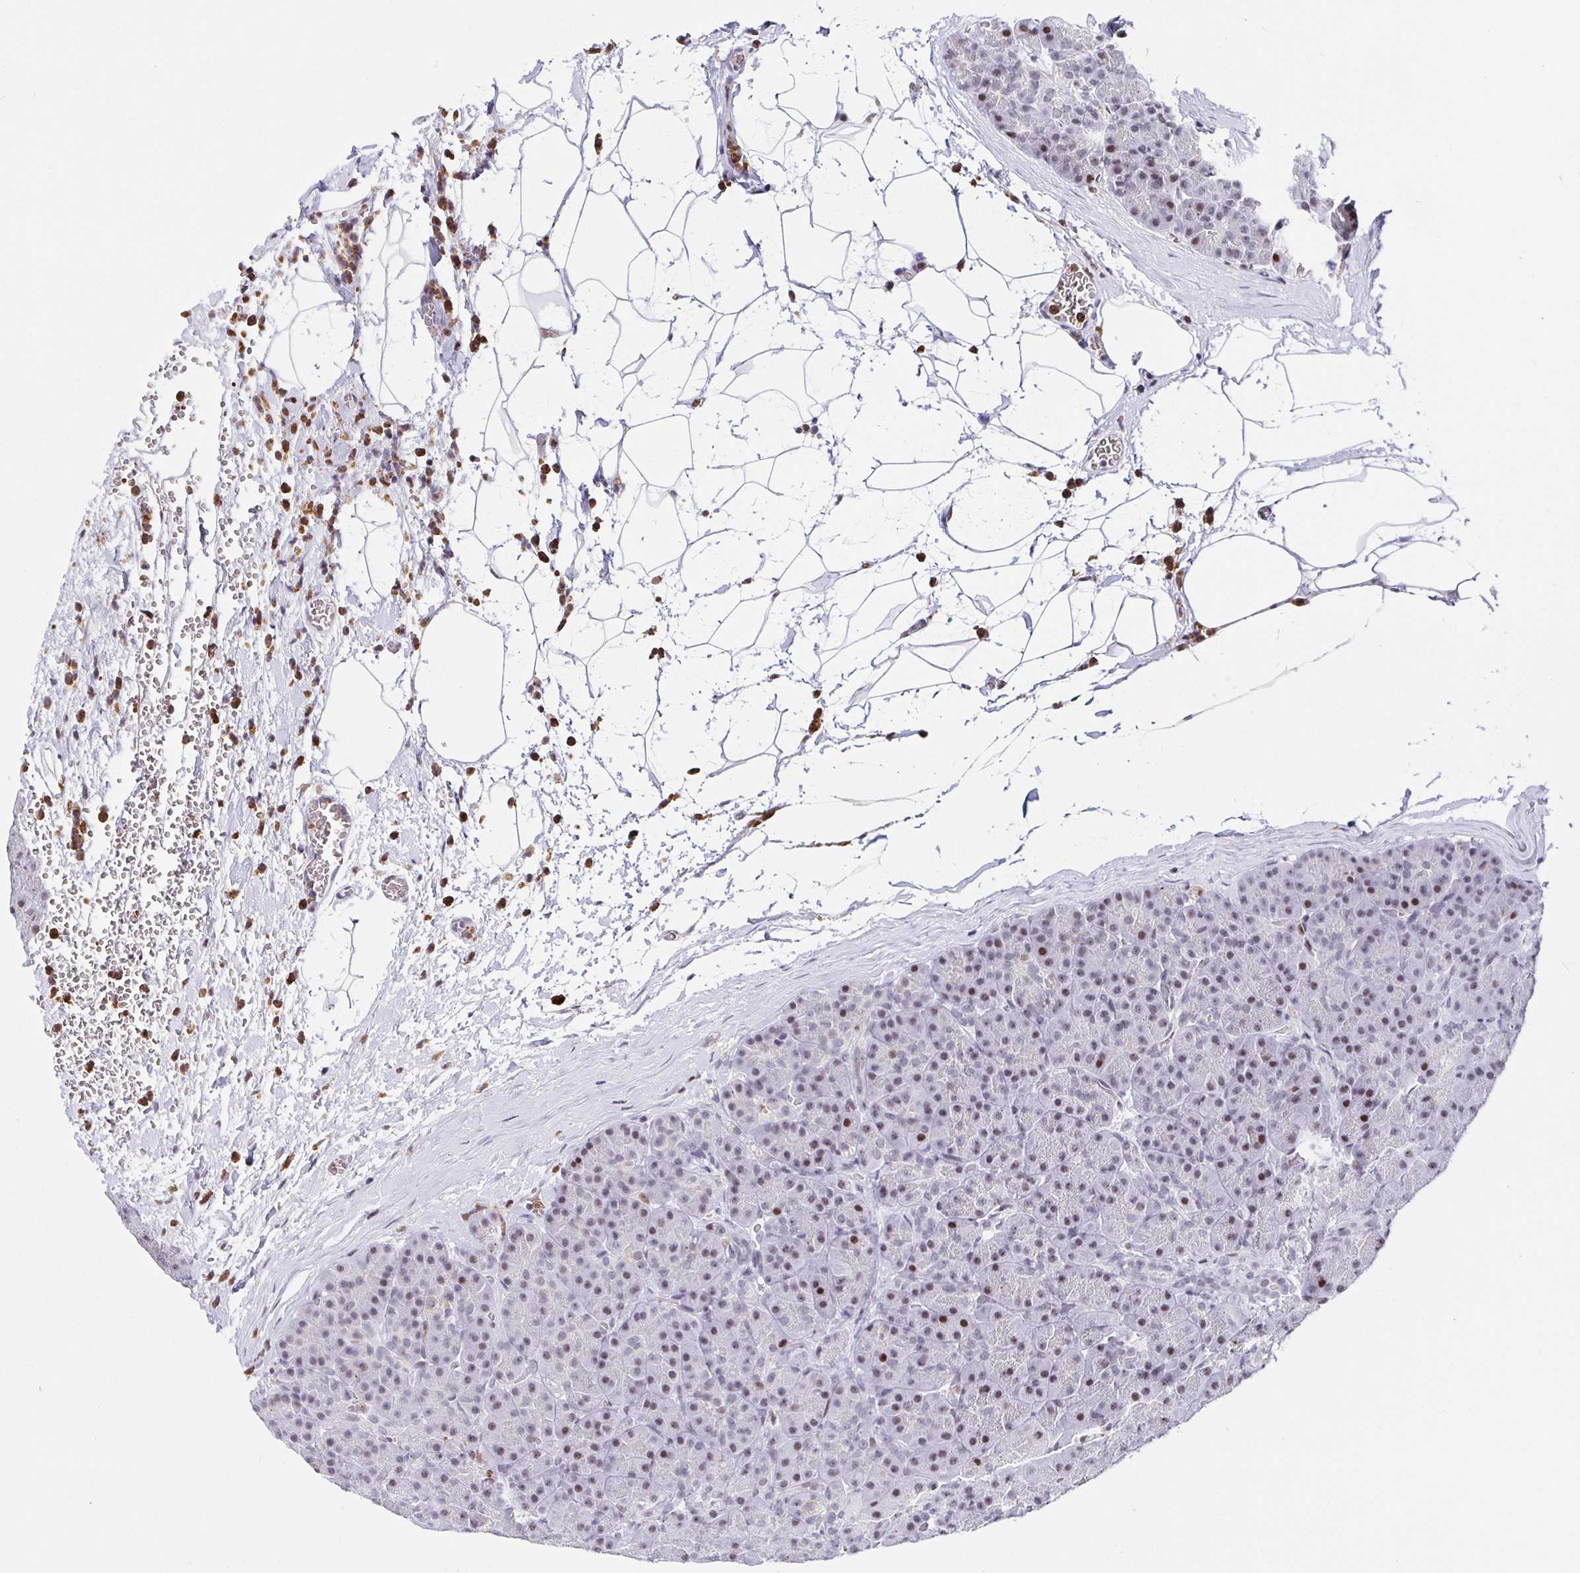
{"staining": {"intensity": "moderate", "quantity": ">75%", "location": "nuclear"}, "tissue": "pancreas", "cell_type": "Exocrine glandular cells", "image_type": "normal", "snomed": [{"axis": "morphology", "description": "Normal tissue, NOS"}, {"axis": "topography", "description": "Pancreas"}], "caption": "IHC of normal pancreas shows medium levels of moderate nuclear positivity in approximately >75% of exocrine glandular cells. (DAB IHC with brightfield microscopy, high magnification).", "gene": "SETD5", "patient": {"sex": "male", "age": 57}}